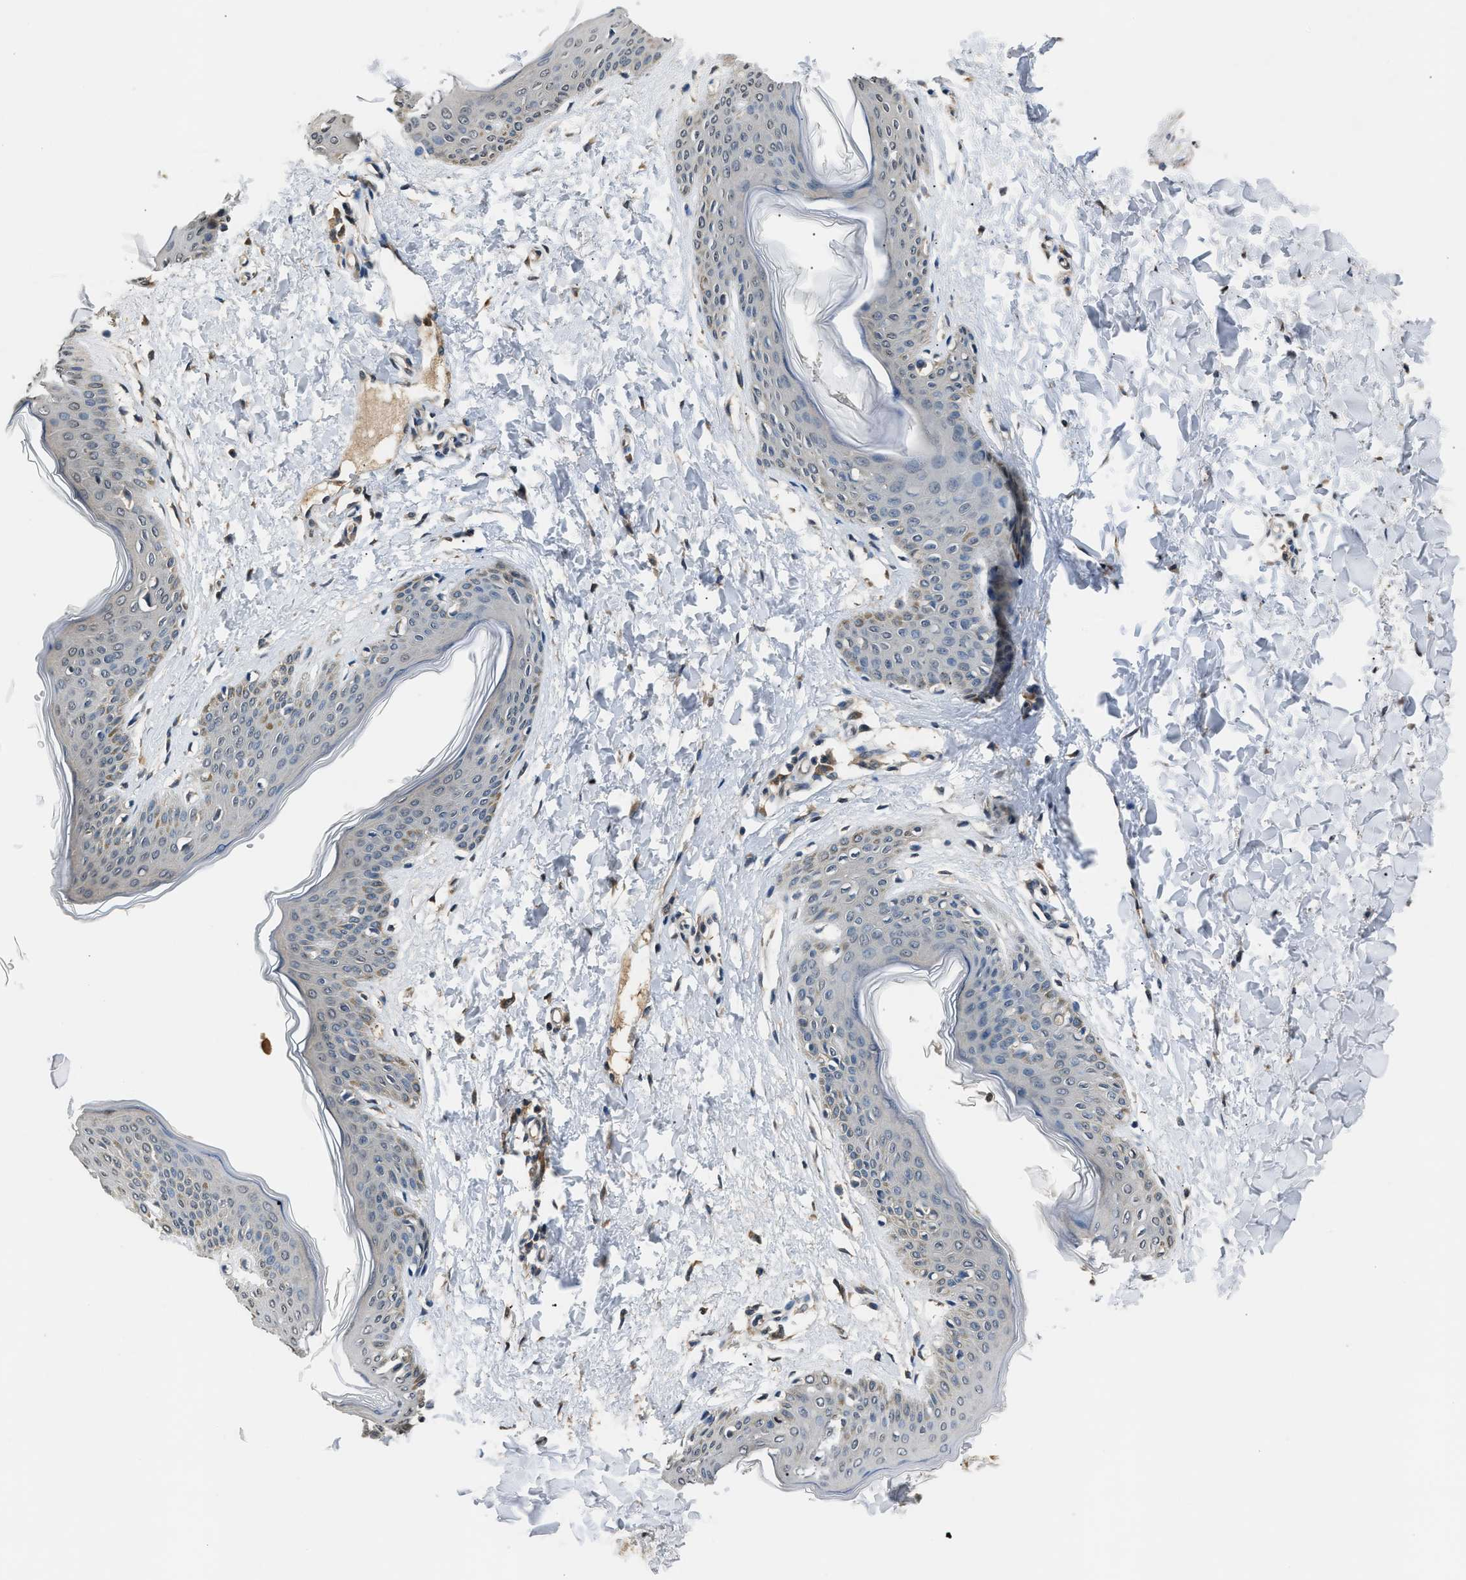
{"staining": {"intensity": "weak", "quantity": "25%-75%", "location": "cytoplasmic/membranous"}, "tissue": "skin", "cell_type": "Fibroblasts", "image_type": "normal", "snomed": [{"axis": "morphology", "description": "Normal tissue, NOS"}, {"axis": "topography", "description": "Skin"}], "caption": "Skin was stained to show a protein in brown. There is low levels of weak cytoplasmic/membranous staining in about 25%-75% of fibroblasts.", "gene": "TP53I3", "patient": {"sex": "female", "age": 17}}